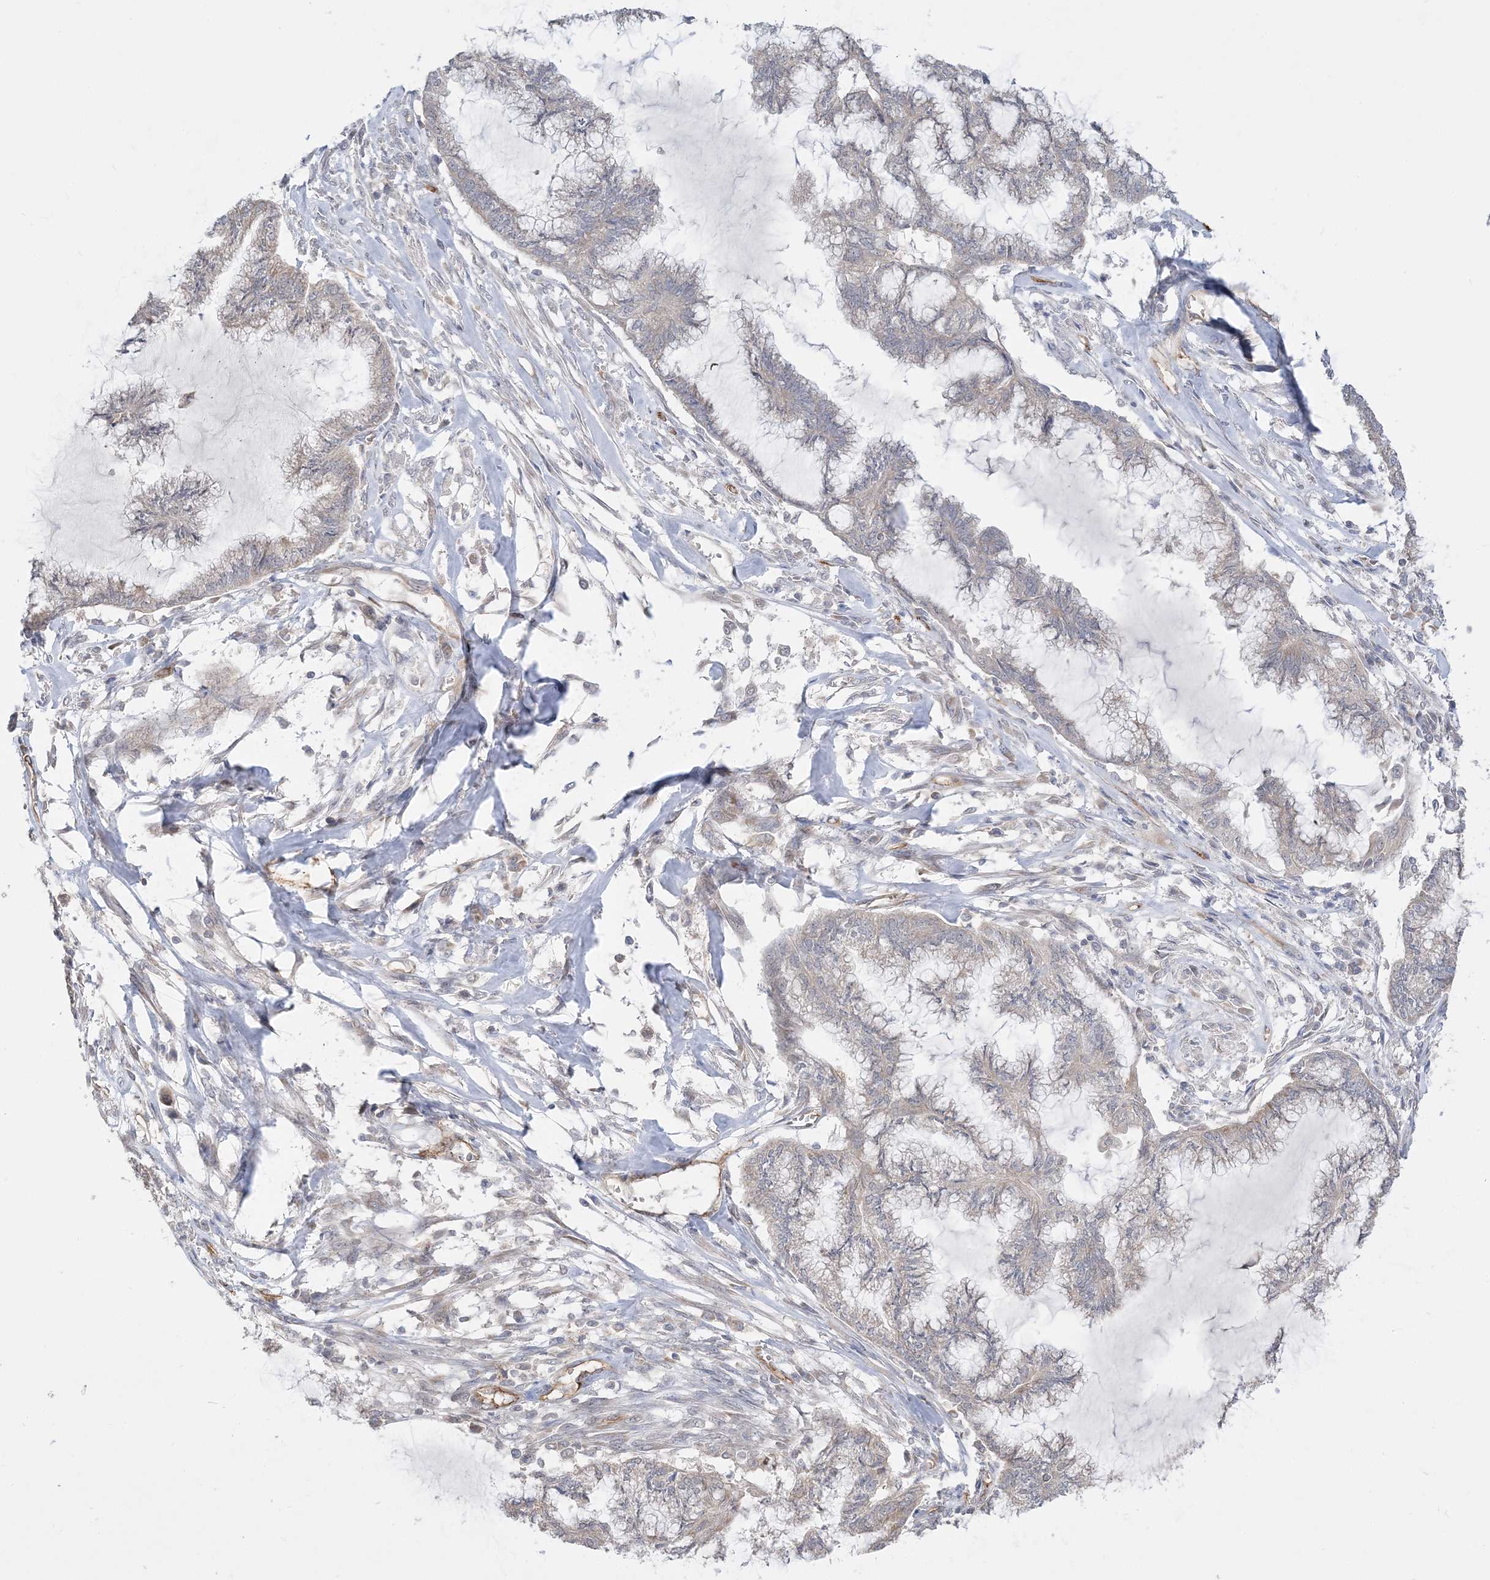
{"staining": {"intensity": "weak", "quantity": "25%-75%", "location": "cytoplasmic/membranous"}, "tissue": "endometrial cancer", "cell_type": "Tumor cells", "image_type": "cancer", "snomed": [{"axis": "morphology", "description": "Adenocarcinoma, NOS"}, {"axis": "topography", "description": "Endometrium"}], "caption": "Immunohistochemical staining of human endometrial adenocarcinoma displays weak cytoplasmic/membranous protein staining in approximately 25%-75% of tumor cells. (Stains: DAB in brown, nuclei in blue, Microscopy: brightfield microscopy at high magnification).", "gene": "FARSB", "patient": {"sex": "female", "age": 86}}